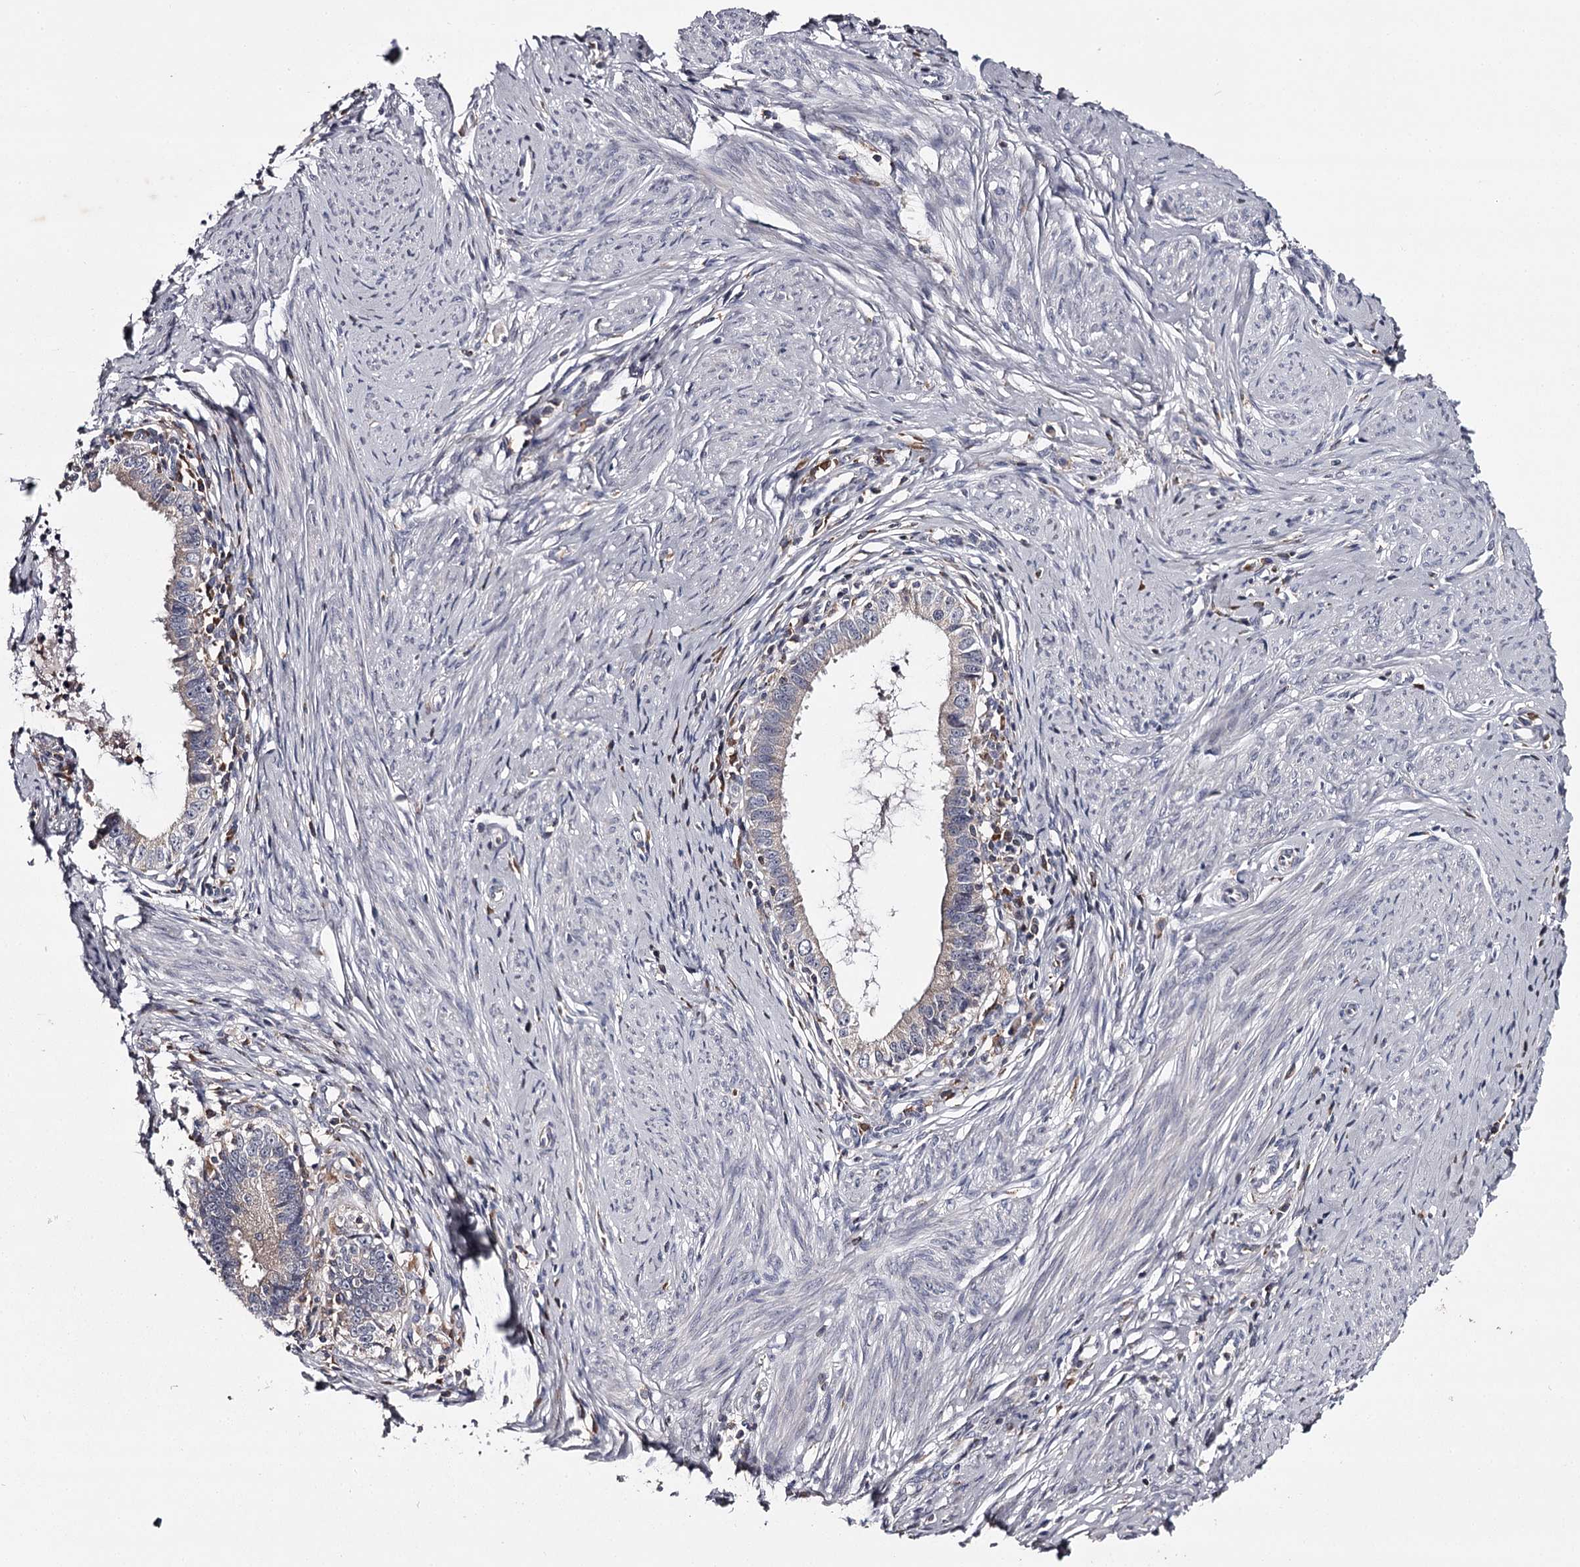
{"staining": {"intensity": "negative", "quantity": "none", "location": "none"}, "tissue": "cervical cancer", "cell_type": "Tumor cells", "image_type": "cancer", "snomed": [{"axis": "morphology", "description": "Adenocarcinoma, NOS"}, {"axis": "topography", "description": "Cervix"}], "caption": "Immunohistochemistry (IHC) histopathology image of human adenocarcinoma (cervical) stained for a protein (brown), which displays no staining in tumor cells.", "gene": "RASSF6", "patient": {"sex": "female", "age": 36}}